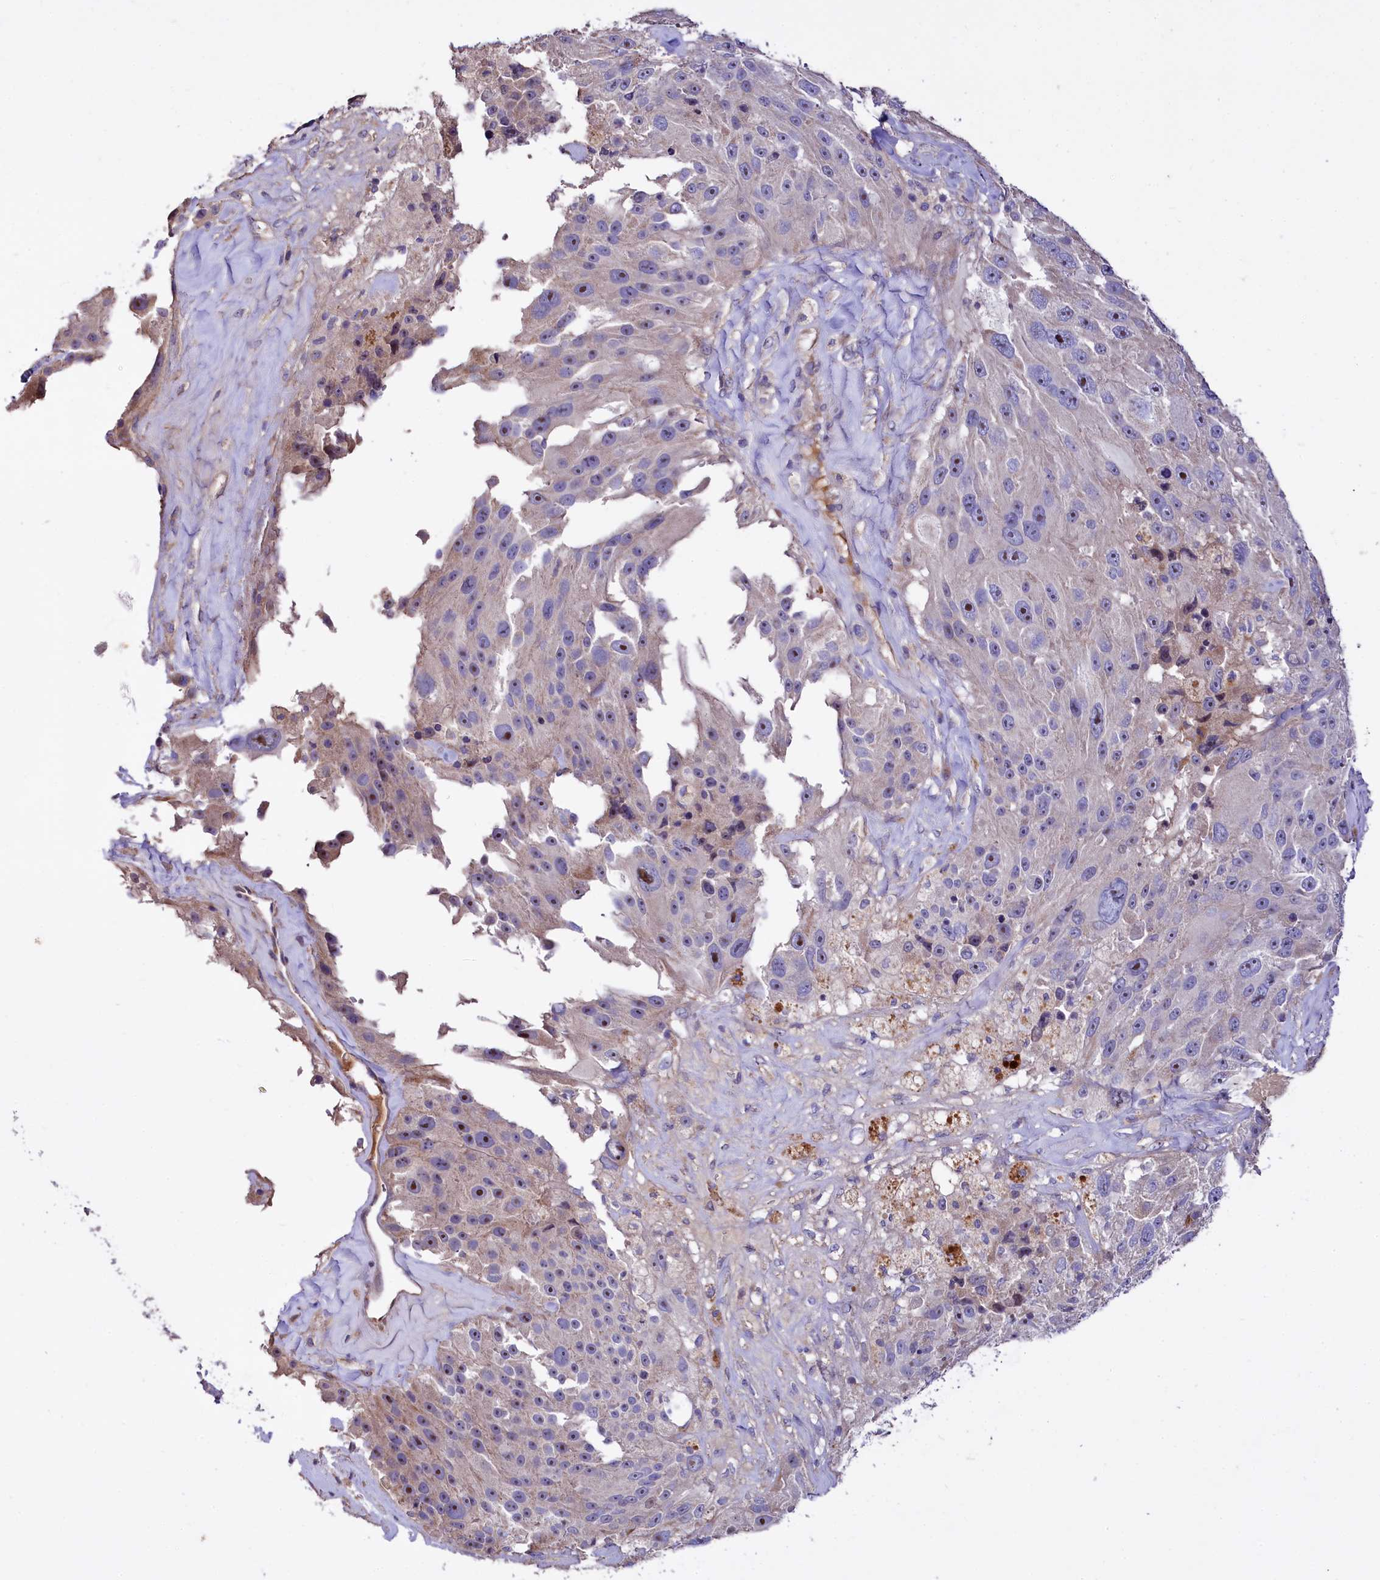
{"staining": {"intensity": "strong", "quantity": "<25%", "location": "nuclear"}, "tissue": "melanoma", "cell_type": "Tumor cells", "image_type": "cancer", "snomed": [{"axis": "morphology", "description": "Malignant melanoma, Metastatic site"}, {"axis": "topography", "description": "Lymph node"}], "caption": "Melanoma stained with a brown dye displays strong nuclear positive positivity in about <25% of tumor cells.", "gene": "RPUSD3", "patient": {"sex": "male", "age": 62}}